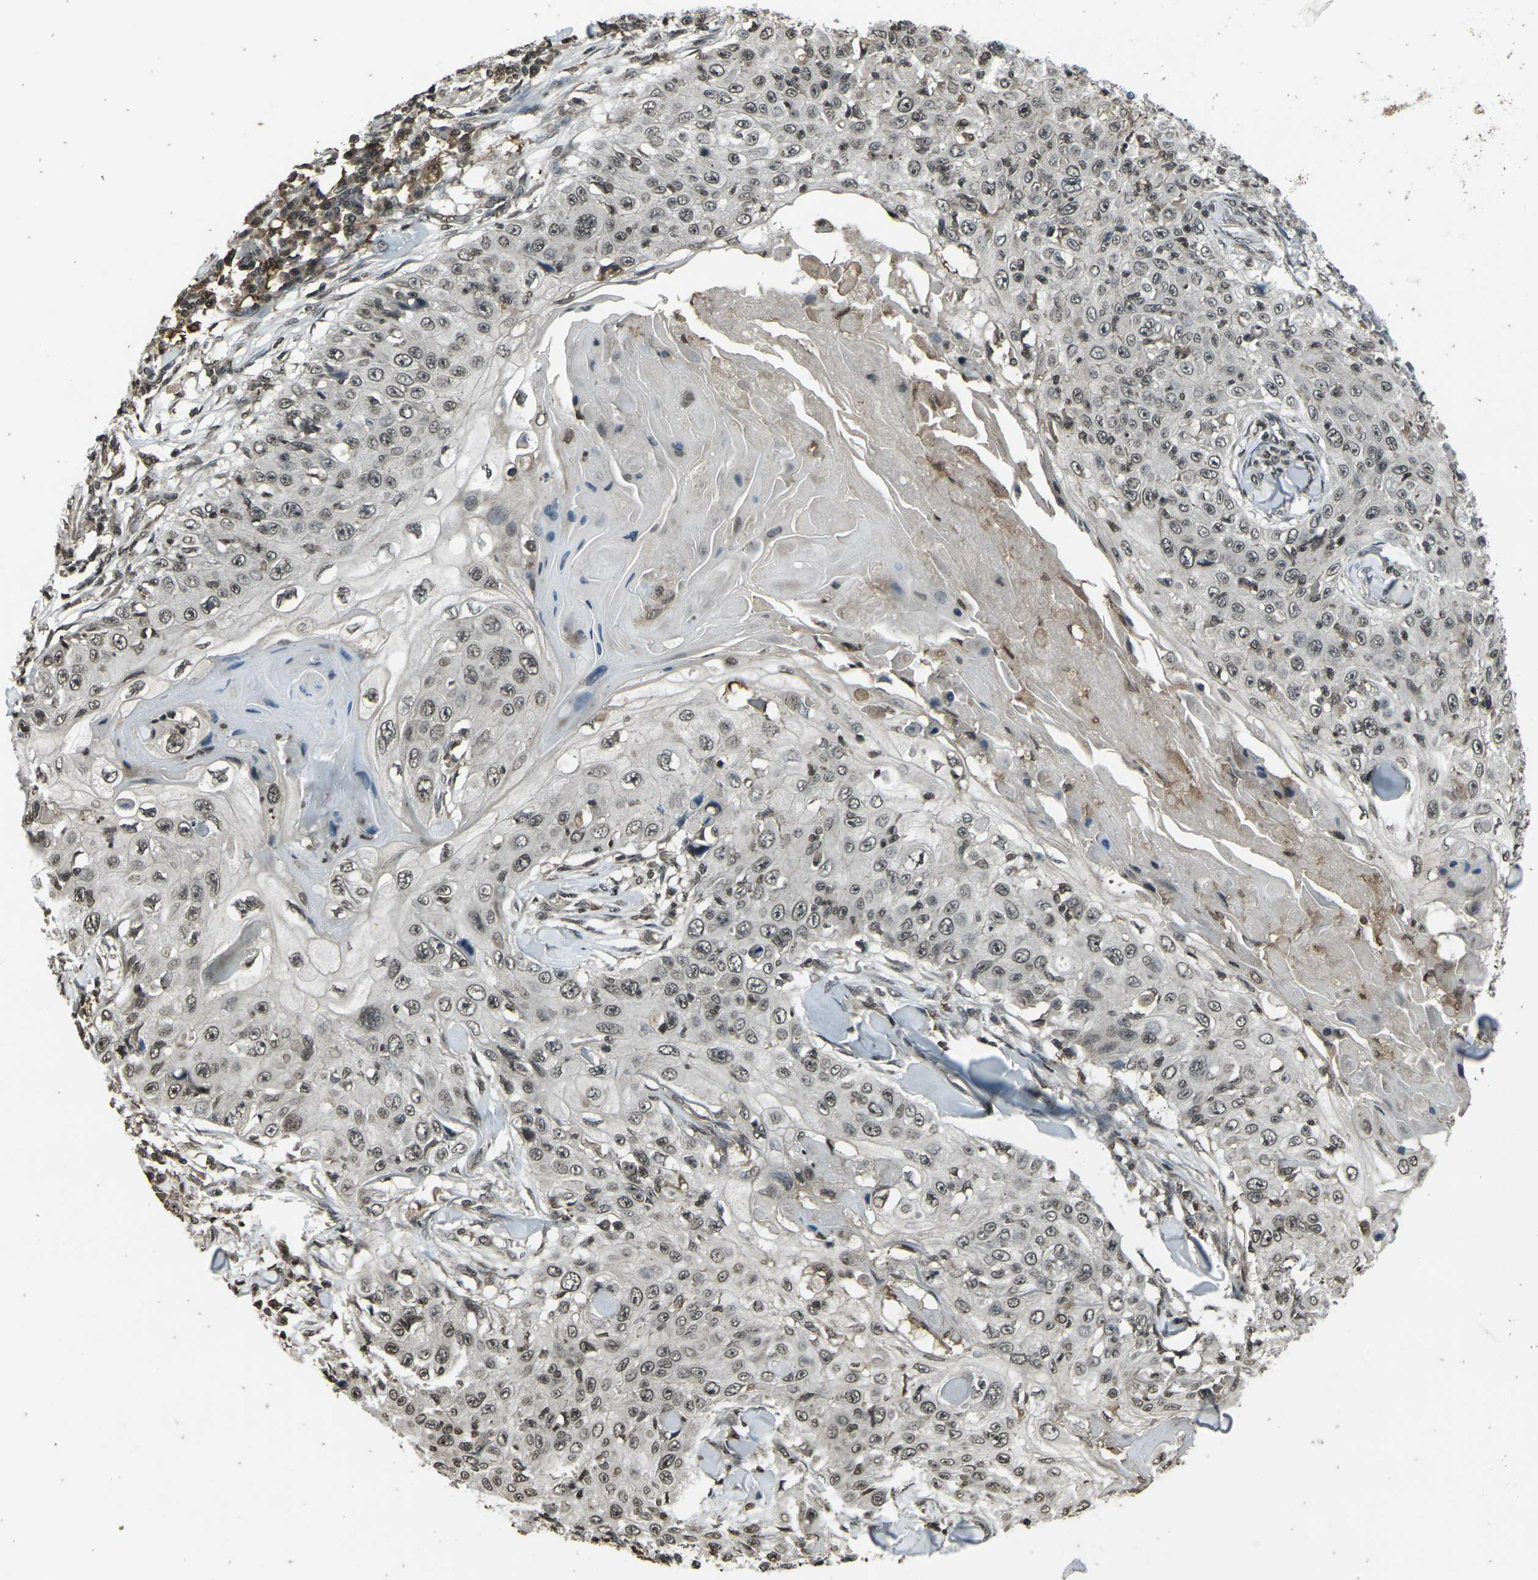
{"staining": {"intensity": "weak", "quantity": ">75%", "location": "nuclear"}, "tissue": "skin cancer", "cell_type": "Tumor cells", "image_type": "cancer", "snomed": [{"axis": "morphology", "description": "Squamous cell carcinoma, NOS"}, {"axis": "topography", "description": "Skin"}], "caption": "An image of skin cancer (squamous cell carcinoma) stained for a protein displays weak nuclear brown staining in tumor cells.", "gene": "PRPF8", "patient": {"sex": "male", "age": 86}}